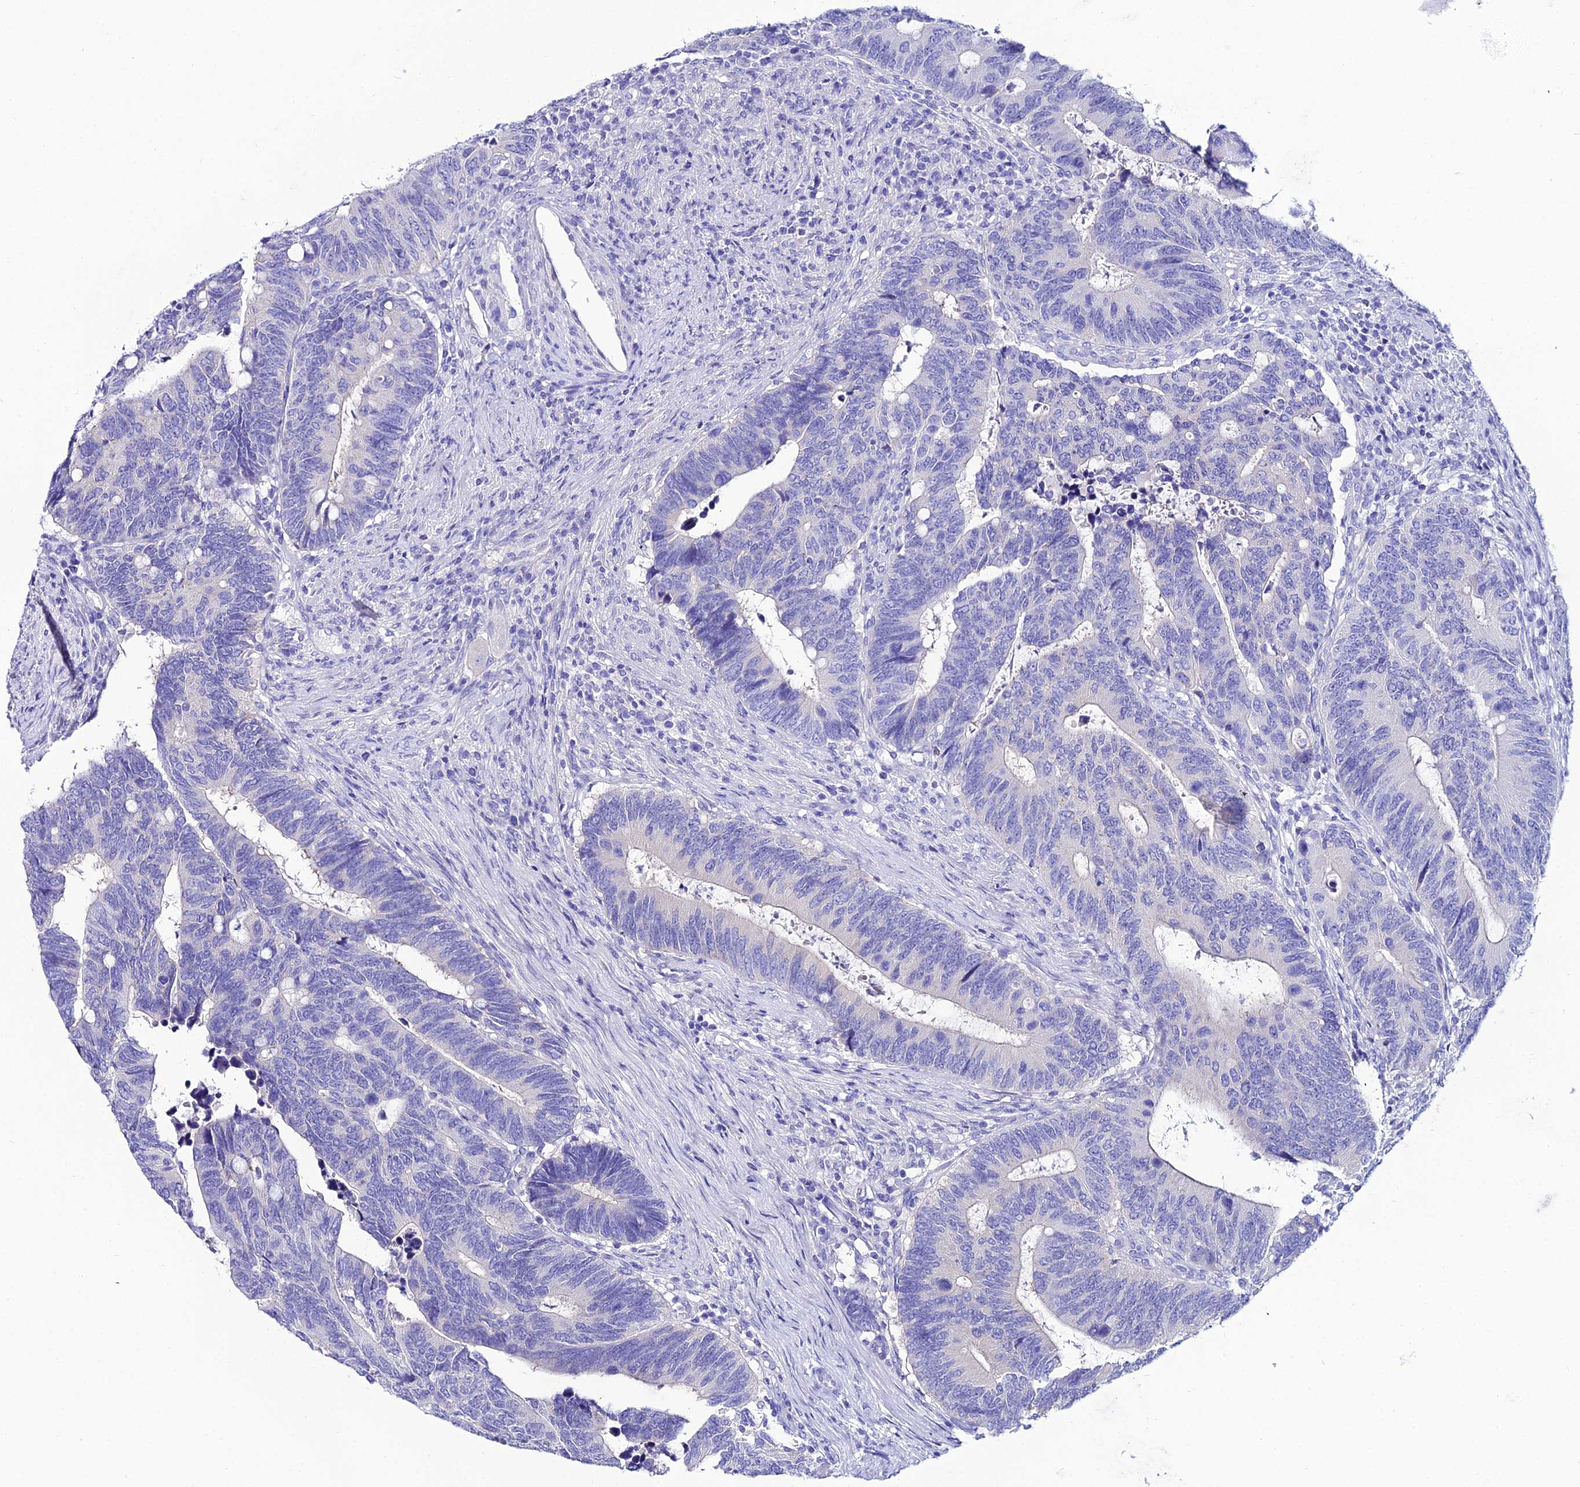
{"staining": {"intensity": "negative", "quantity": "none", "location": "none"}, "tissue": "colorectal cancer", "cell_type": "Tumor cells", "image_type": "cancer", "snomed": [{"axis": "morphology", "description": "Adenocarcinoma, NOS"}, {"axis": "topography", "description": "Colon"}], "caption": "High power microscopy image of an immunohistochemistry (IHC) micrograph of colorectal adenocarcinoma, revealing no significant staining in tumor cells. (DAB (3,3'-diaminobenzidine) IHC, high magnification).", "gene": "OR4D5", "patient": {"sex": "male", "age": 87}}